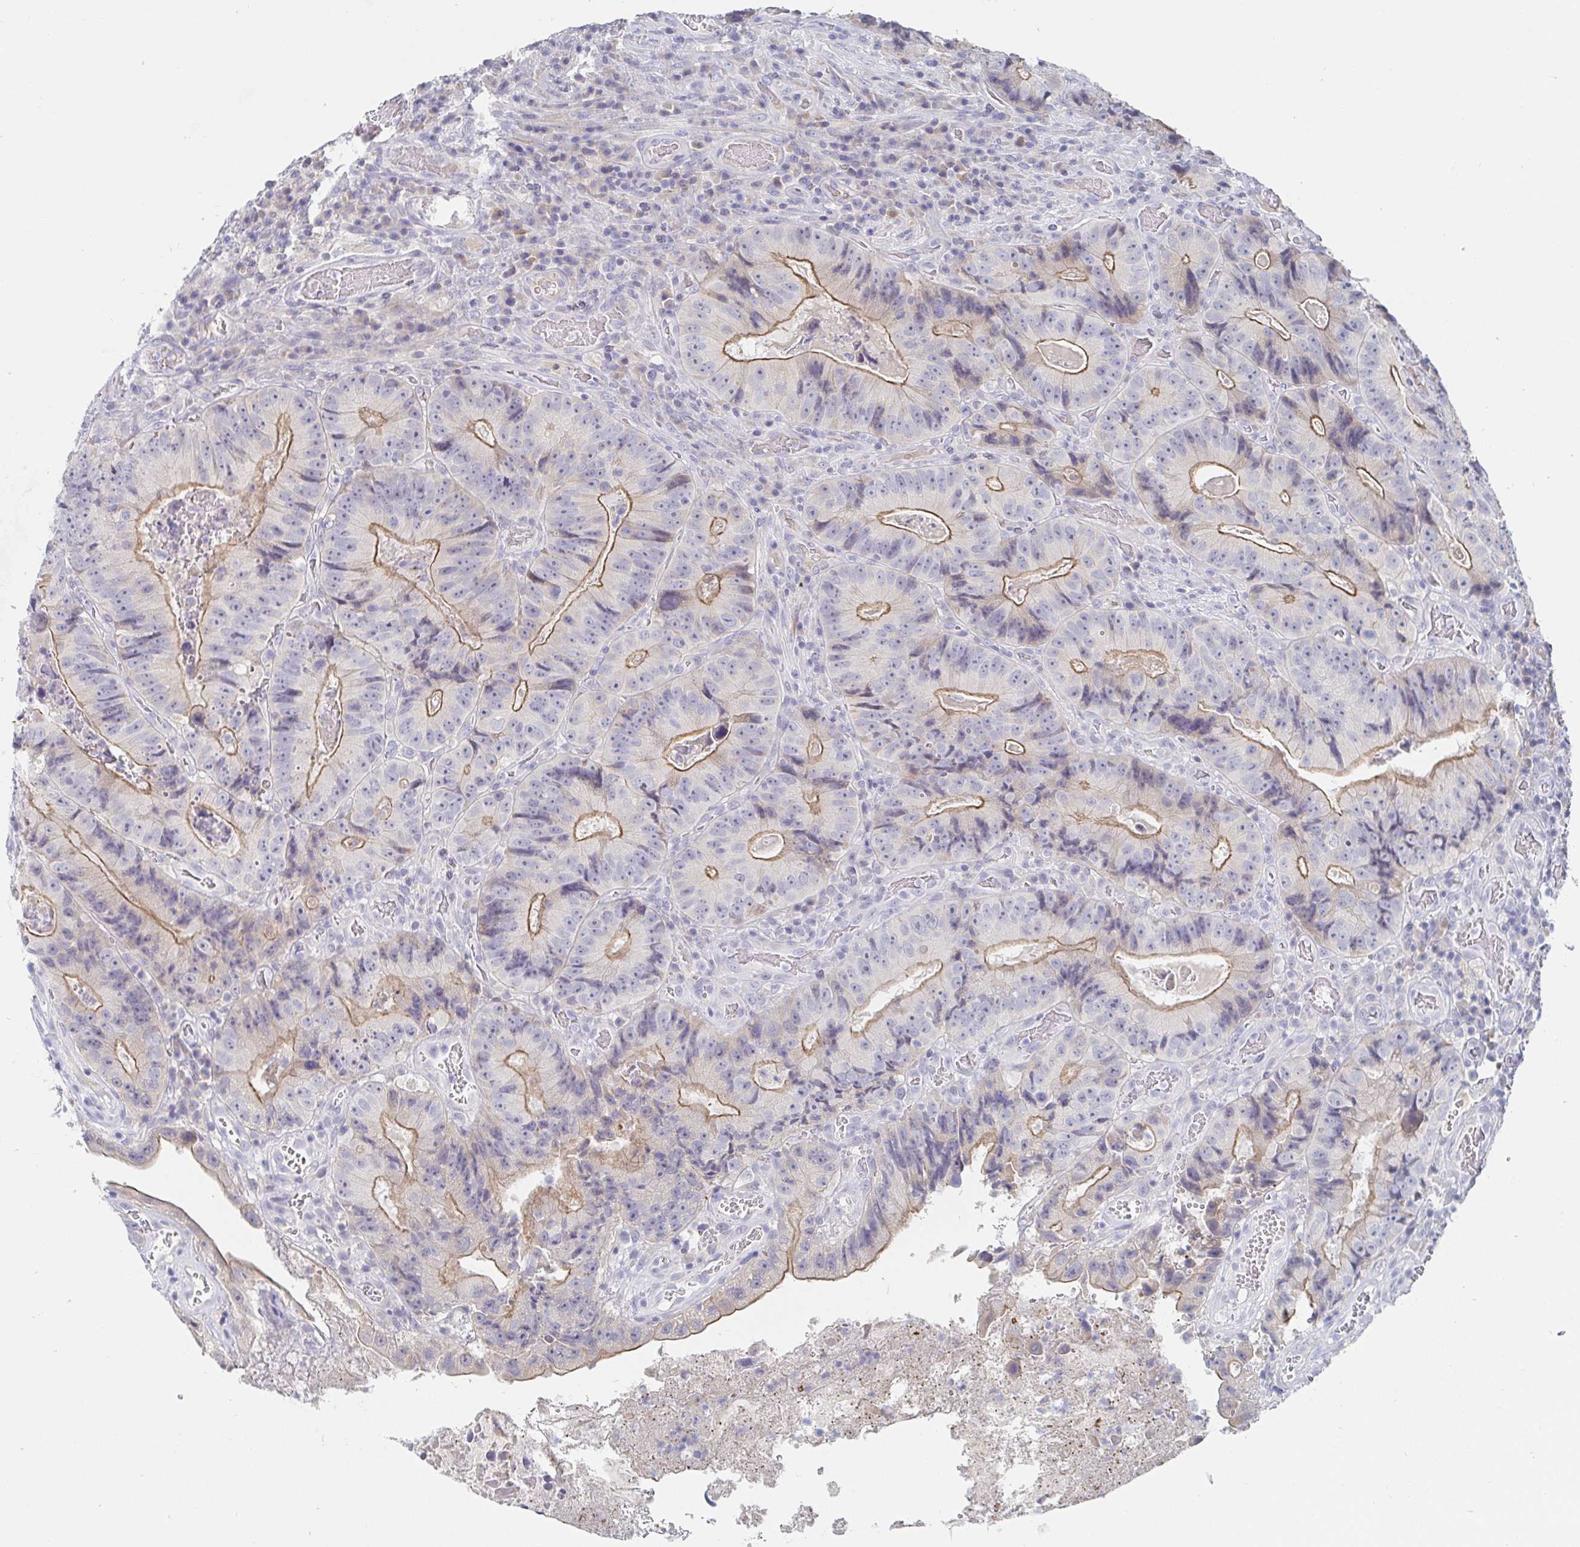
{"staining": {"intensity": "moderate", "quantity": "25%-75%", "location": "cytoplasmic/membranous"}, "tissue": "colorectal cancer", "cell_type": "Tumor cells", "image_type": "cancer", "snomed": [{"axis": "morphology", "description": "Adenocarcinoma, NOS"}, {"axis": "topography", "description": "Colon"}], "caption": "DAB (3,3'-diaminobenzidine) immunohistochemical staining of human adenocarcinoma (colorectal) shows moderate cytoplasmic/membranous protein expression in about 25%-75% of tumor cells.", "gene": "ZNF430", "patient": {"sex": "female", "age": 86}}